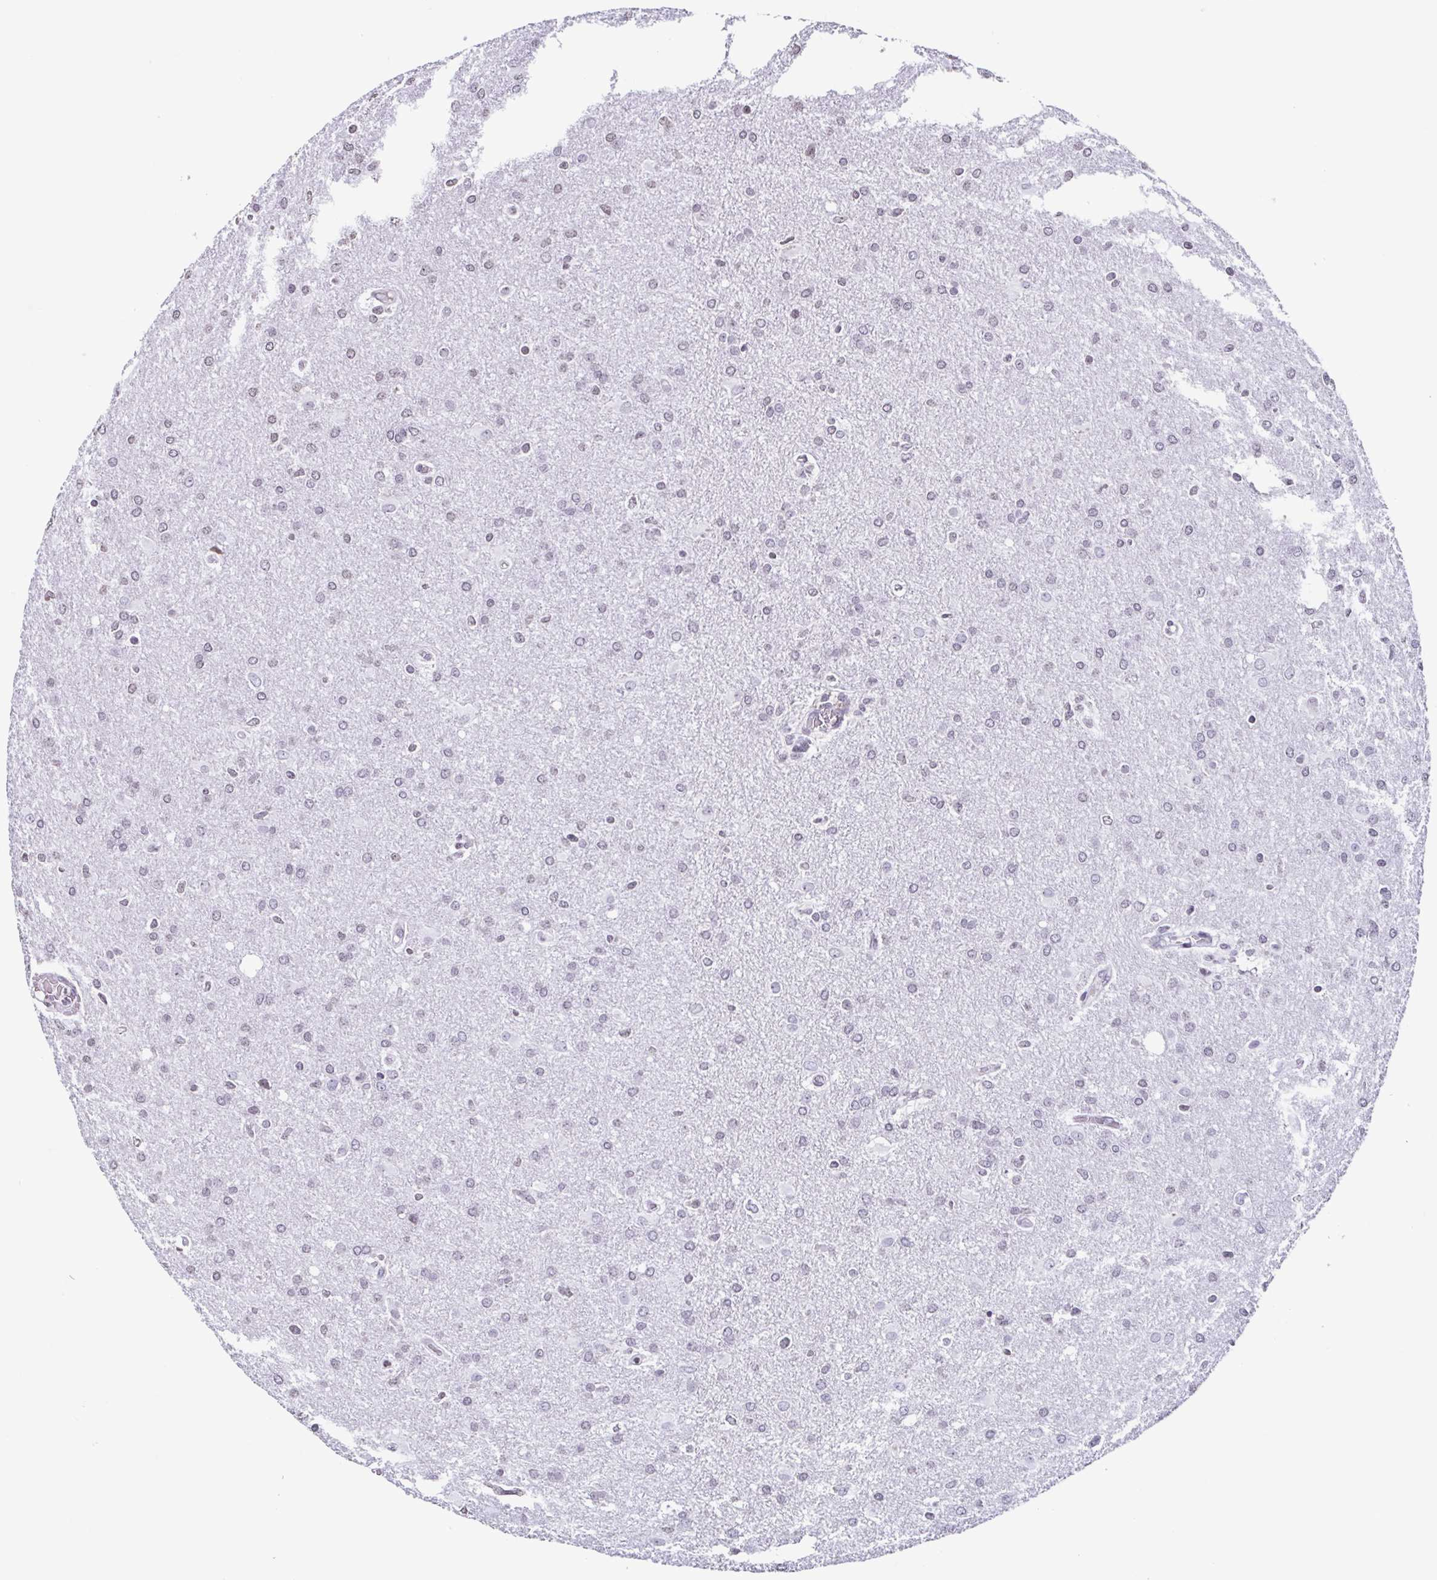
{"staining": {"intensity": "weak", "quantity": "25%-75%", "location": "cytoplasmic/membranous"}, "tissue": "glioma", "cell_type": "Tumor cells", "image_type": "cancer", "snomed": [{"axis": "morphology", "description": "Glioma, malignant, High grade"}, {"axis": "topography", "description": "Brain"}], "caption": "High-grade glioma (malignant) stained with DAB immunohistochemistry exhibits low levels of weak cytoplasmic/membranous positivity in approximately 25%-75% of tumor cells. The staining was performed using DAB to visualize the protein expression in brown, while the nuclei were stained in blue with hematoxylin (Magnification: 20x).", "gene": "VCY1B", "patient": {"sex": "male", "age": 68}}